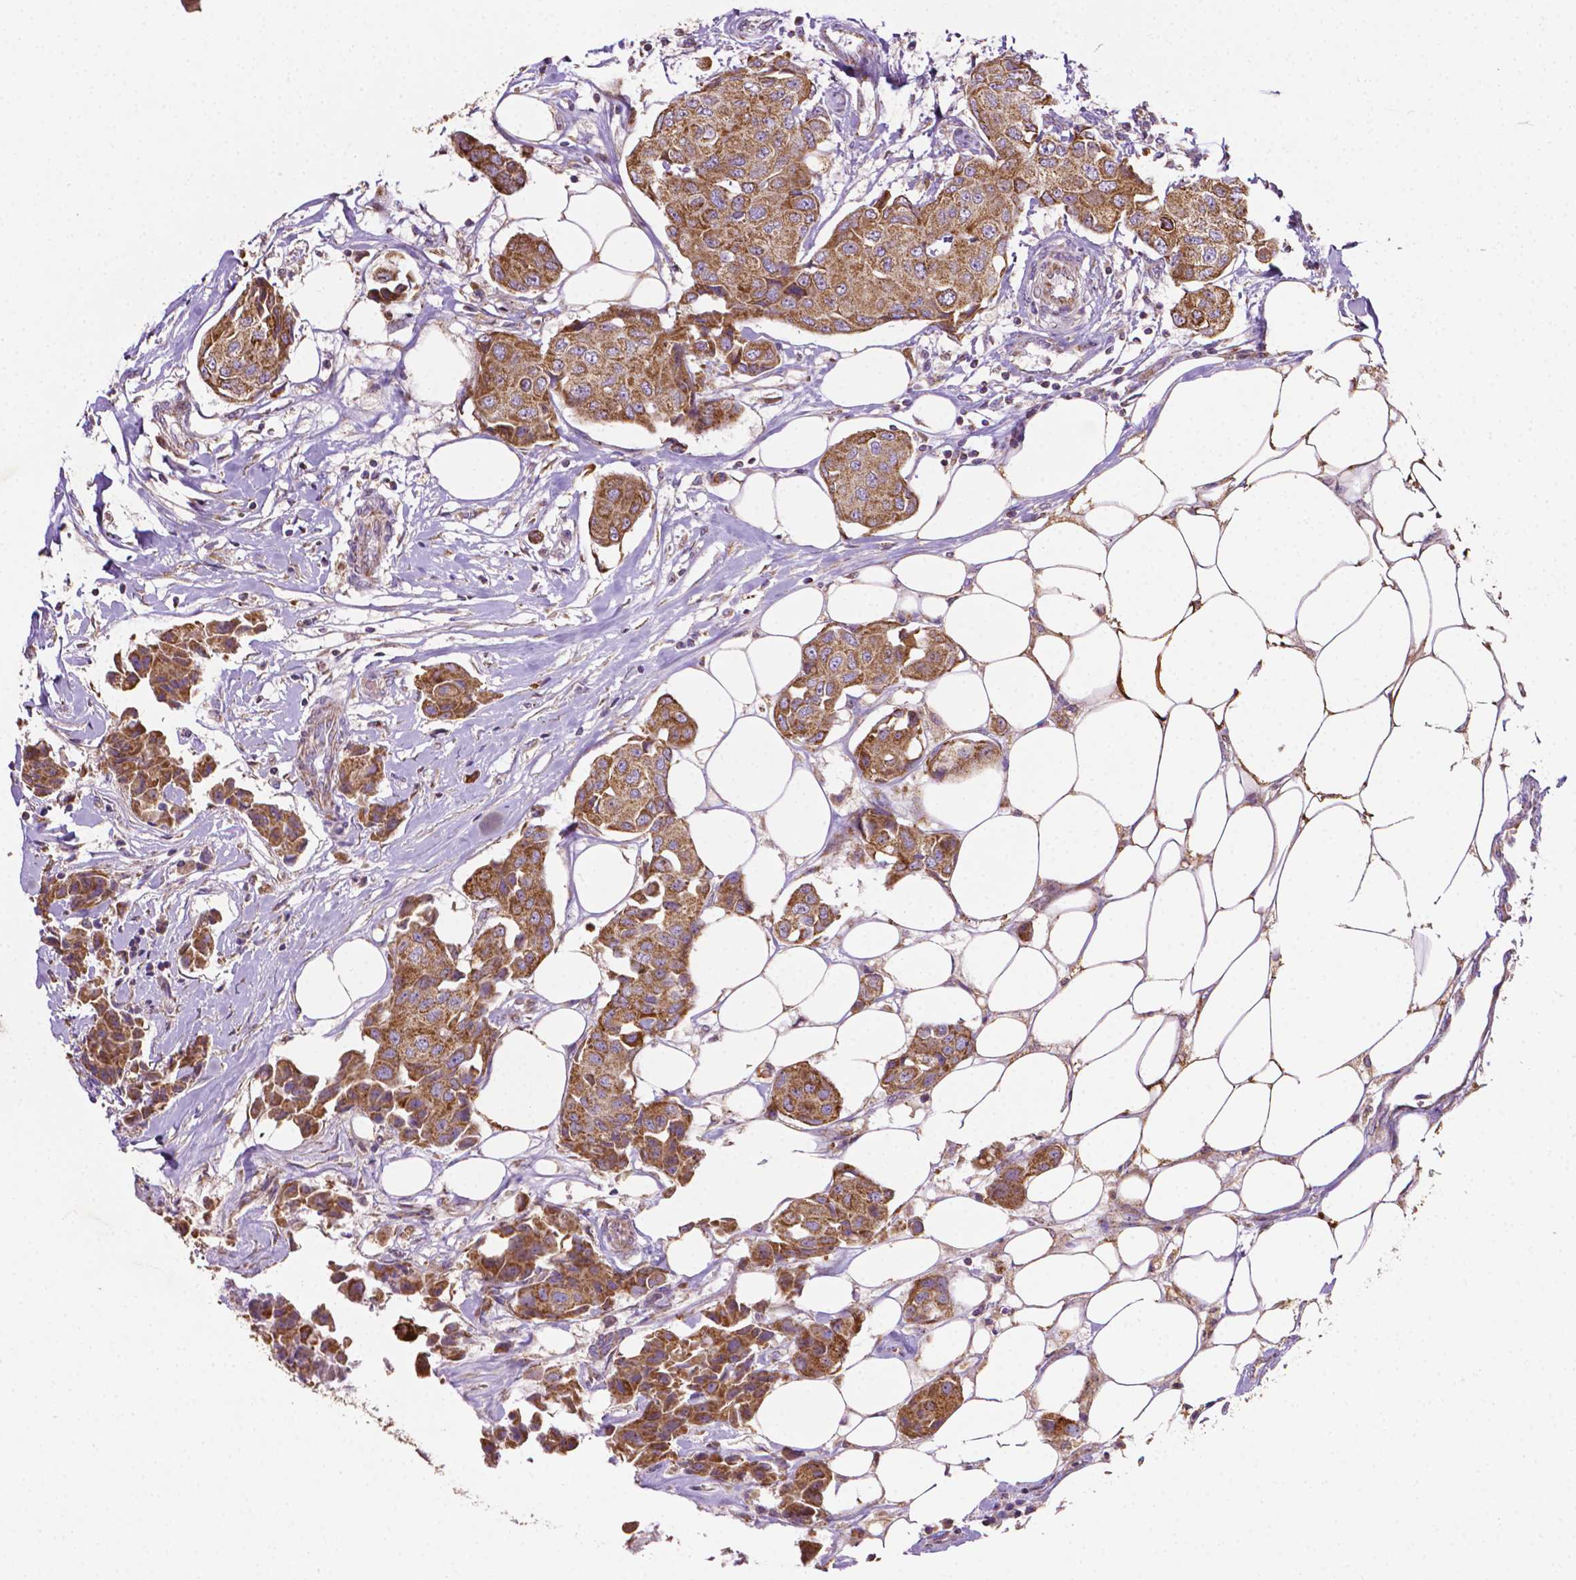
{"staining": {"intensity": "moderate", "quantity": ">75%", "location": "cytoplasmic/membranous"}, "tissue": "breast cancer", "cell_type": "Tumor cells", "image_type": "cancer", "snomed": [{"axis": "morphology", "description": "Duct carcinoma"}, {"axis": "topography", "description": "Breast"}, {"axis": "topography", "description": "Lymph node"}], "caption": "Breast infiltrating ductal carcinoma stained for a protein (brown) reveals moderate cytoplasmic/membranous positive positivity in about >75% of tumor cells.", "gene": "ILVBL", "patient": {"sex": "female", "age": 80}}